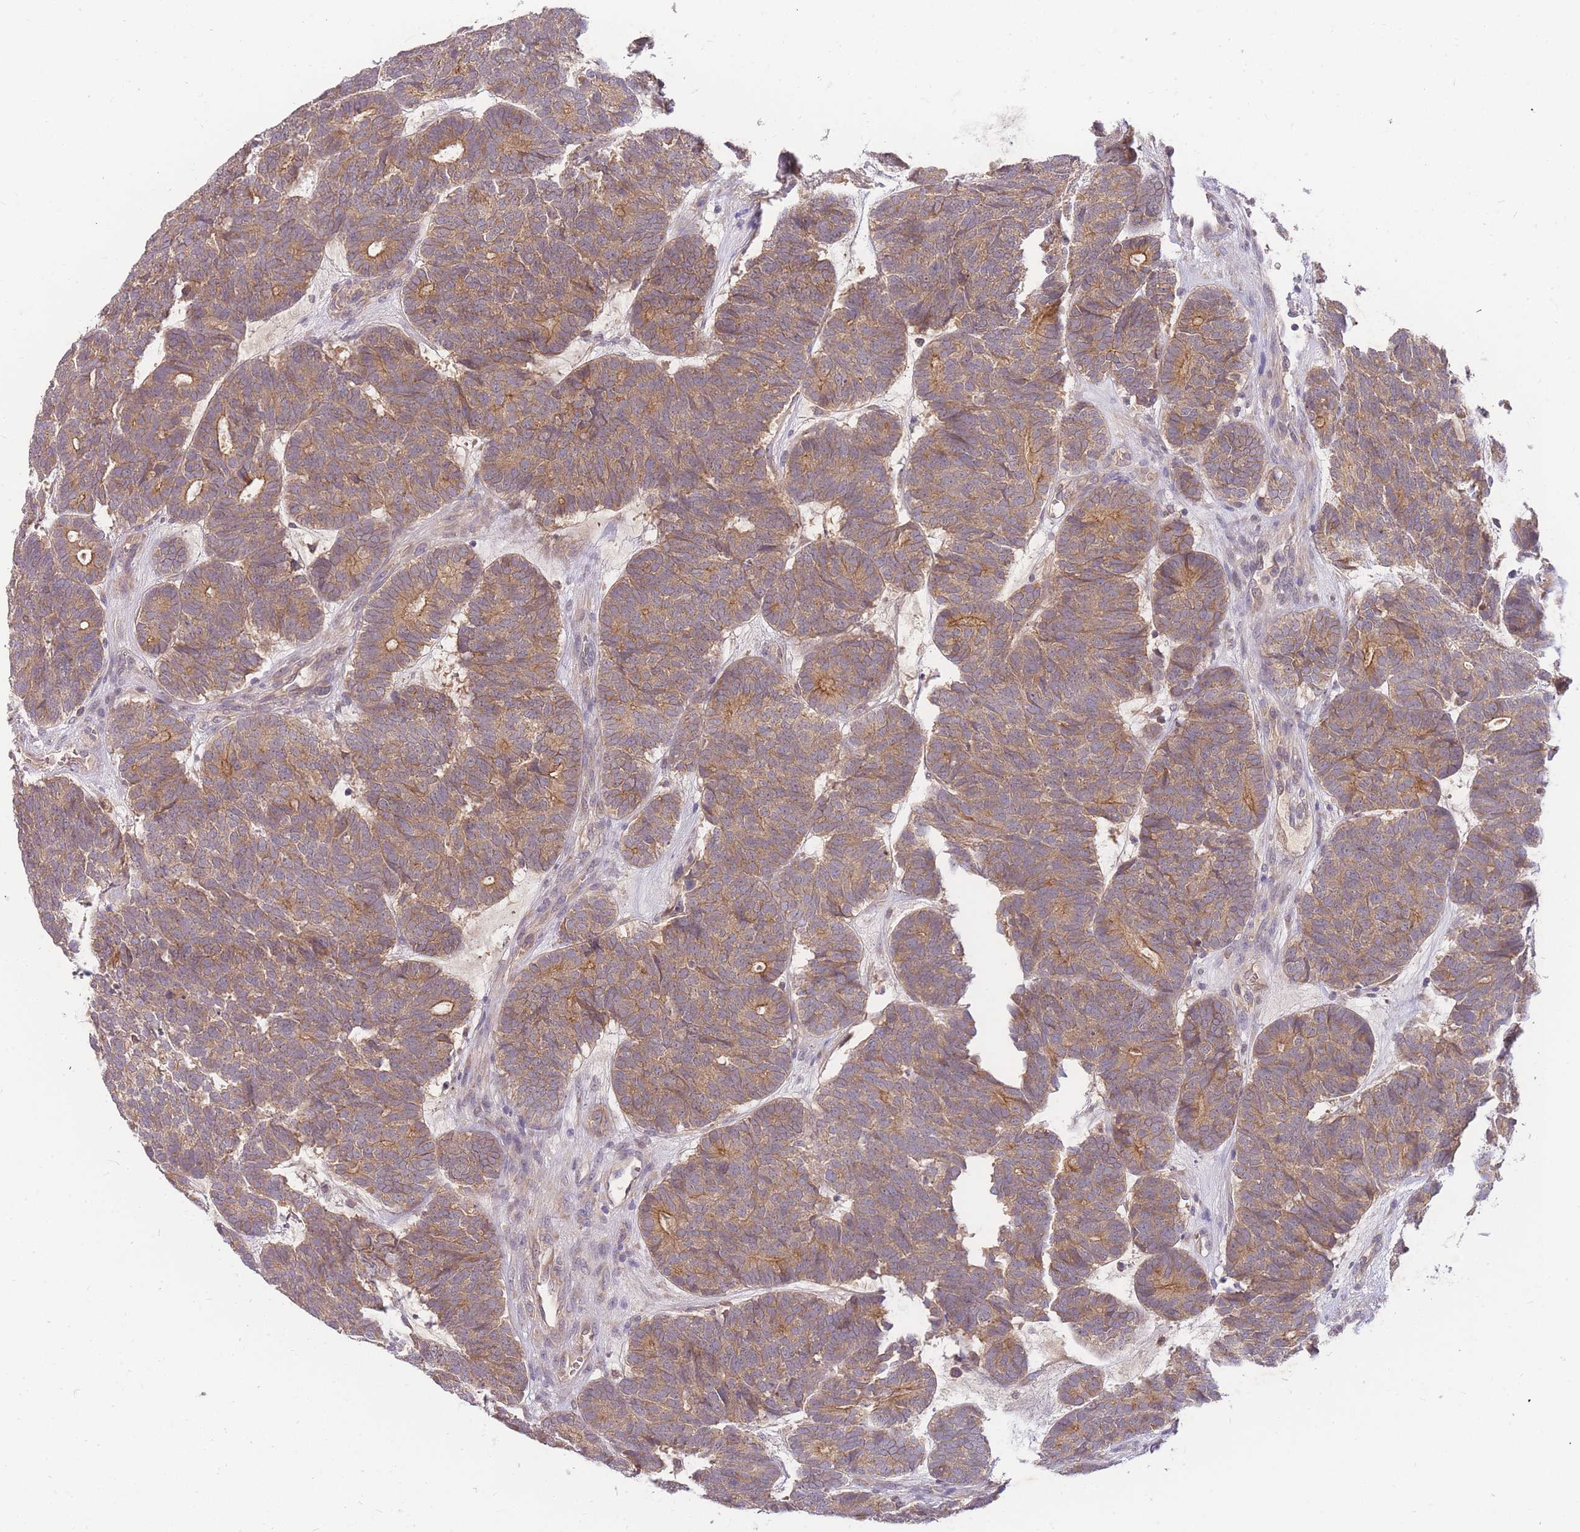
{"staining": {"intensity": "weak", "quantity": ">75%", "location": "cytoplasmic/membranous"}, "tissue": "head and neck cancer", "cell_type": "Tumor cells", "image_type": "cancer", "snomed": [{"axis": "morphology", "description": "Adenocarcinoma, NOS"}, {"axis": "topography", "description": "Head-Neck"}], "caption": "Head and neck adenocarcinoma stained with a brown dye demonstrates weak cytoplasmic/membranous positive positivity in approximately >75% of tumor cells.", "gene": "ZNF577", "patient": {"sex": "female", "age": 81}}